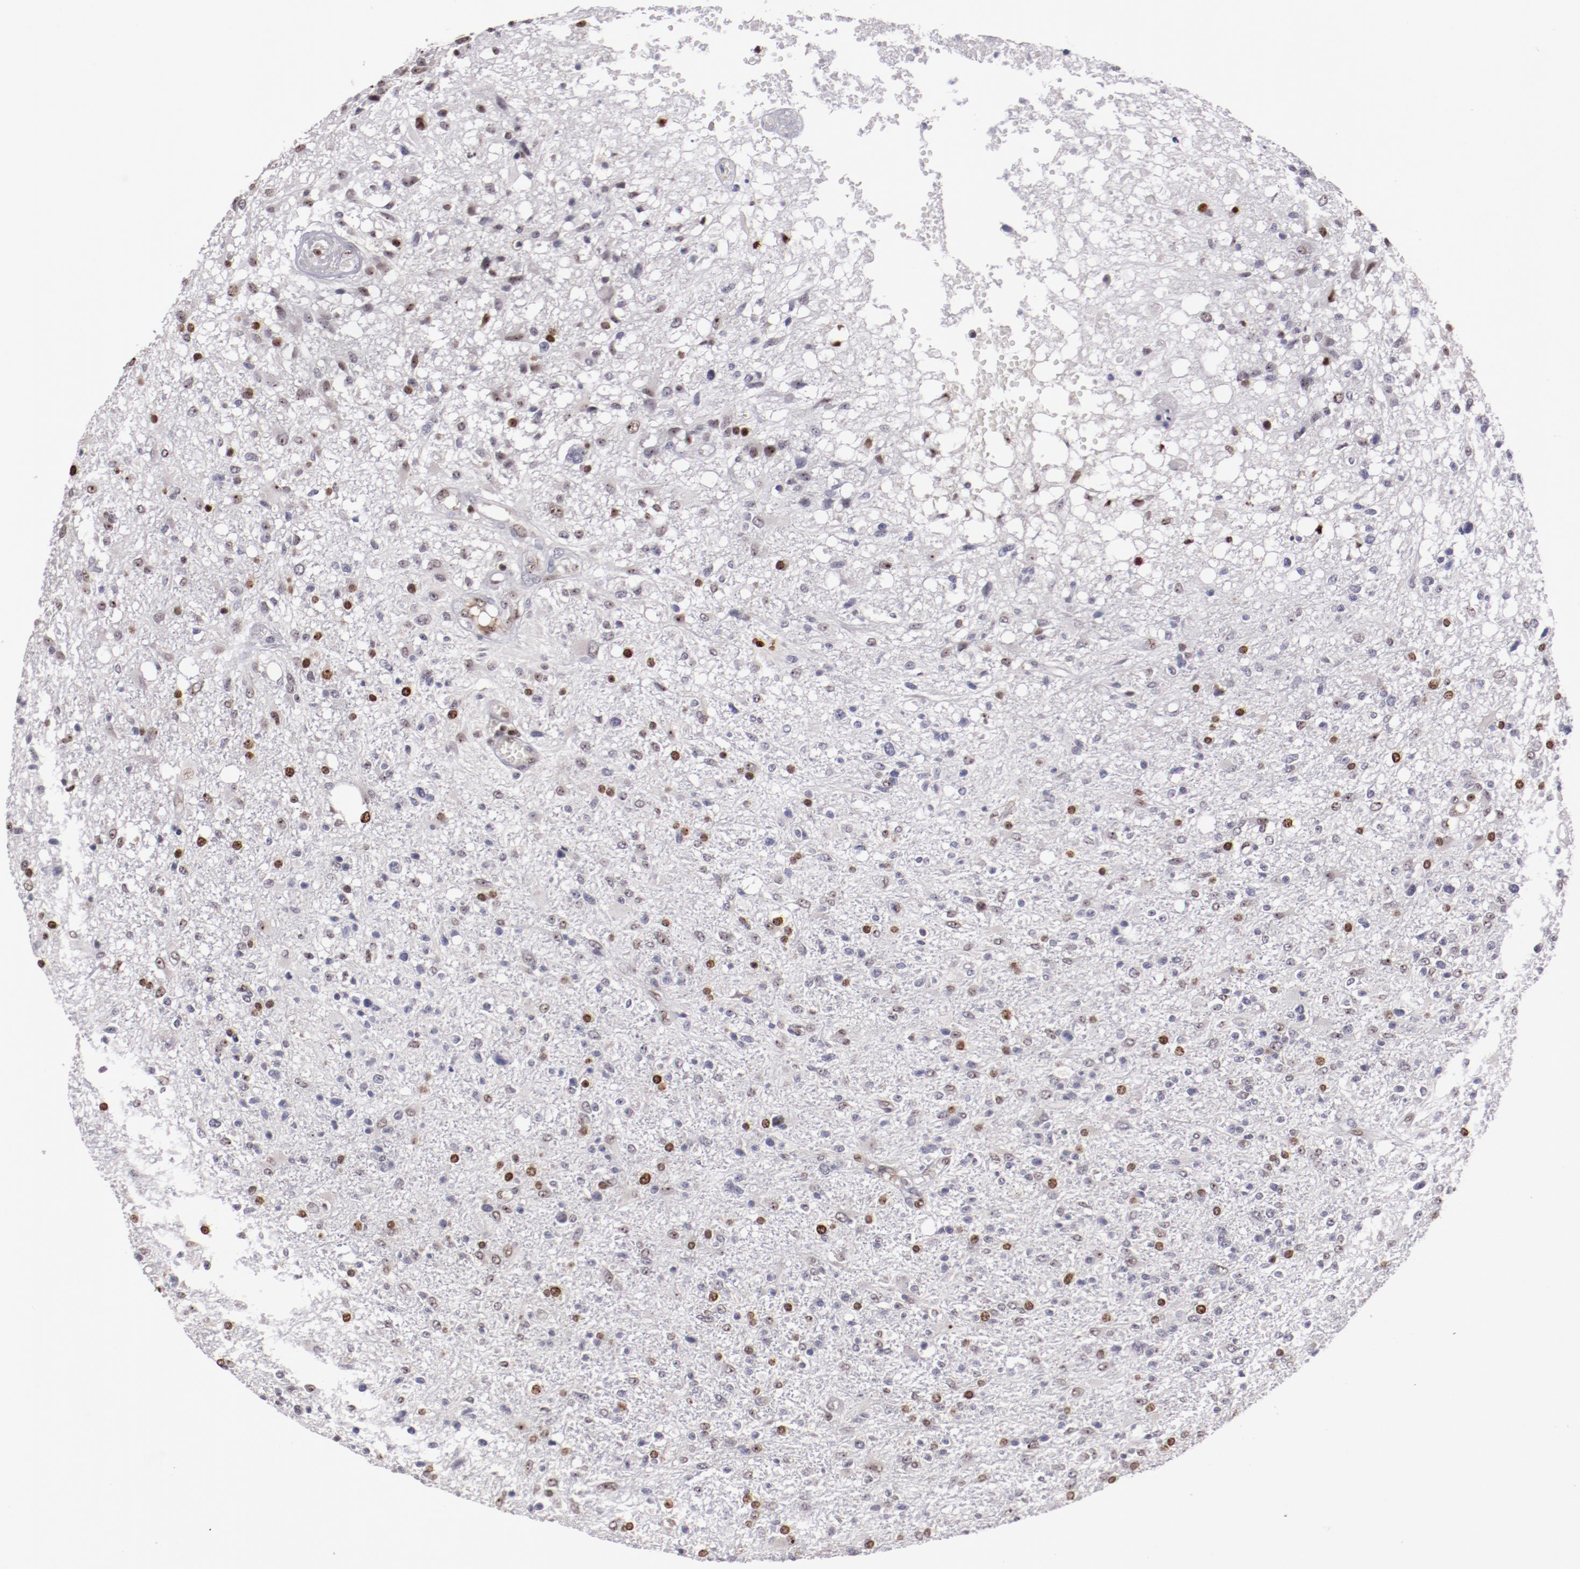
{"staining": {"intensity": "moderate", "quantity": "25%-75%", "location": "nuclear"}, "tissue": "glioma", "cell_type": "Tumor cells", "image_type": "cancer", "snomed": [{"axis": "morphology", "description": "Glioma, malignant, High grade"}, {"axis": "topography", "description": "Cerebral cortex"}], "caption": "High-magnification brightfield microscopy of glioma stained with DAB (brown) and counterstained with hematoxylin (blue). tumor cells exhibit moderate nuclear expression is appreciated in approximately25%-75% of cells. The staining is performed using DAB brown chromogen to label protein expression. The nuclei are counter-stained blue using hematoxylin.", "gene": "DDX24", "patient": {"sex": "male", "age": 76}}